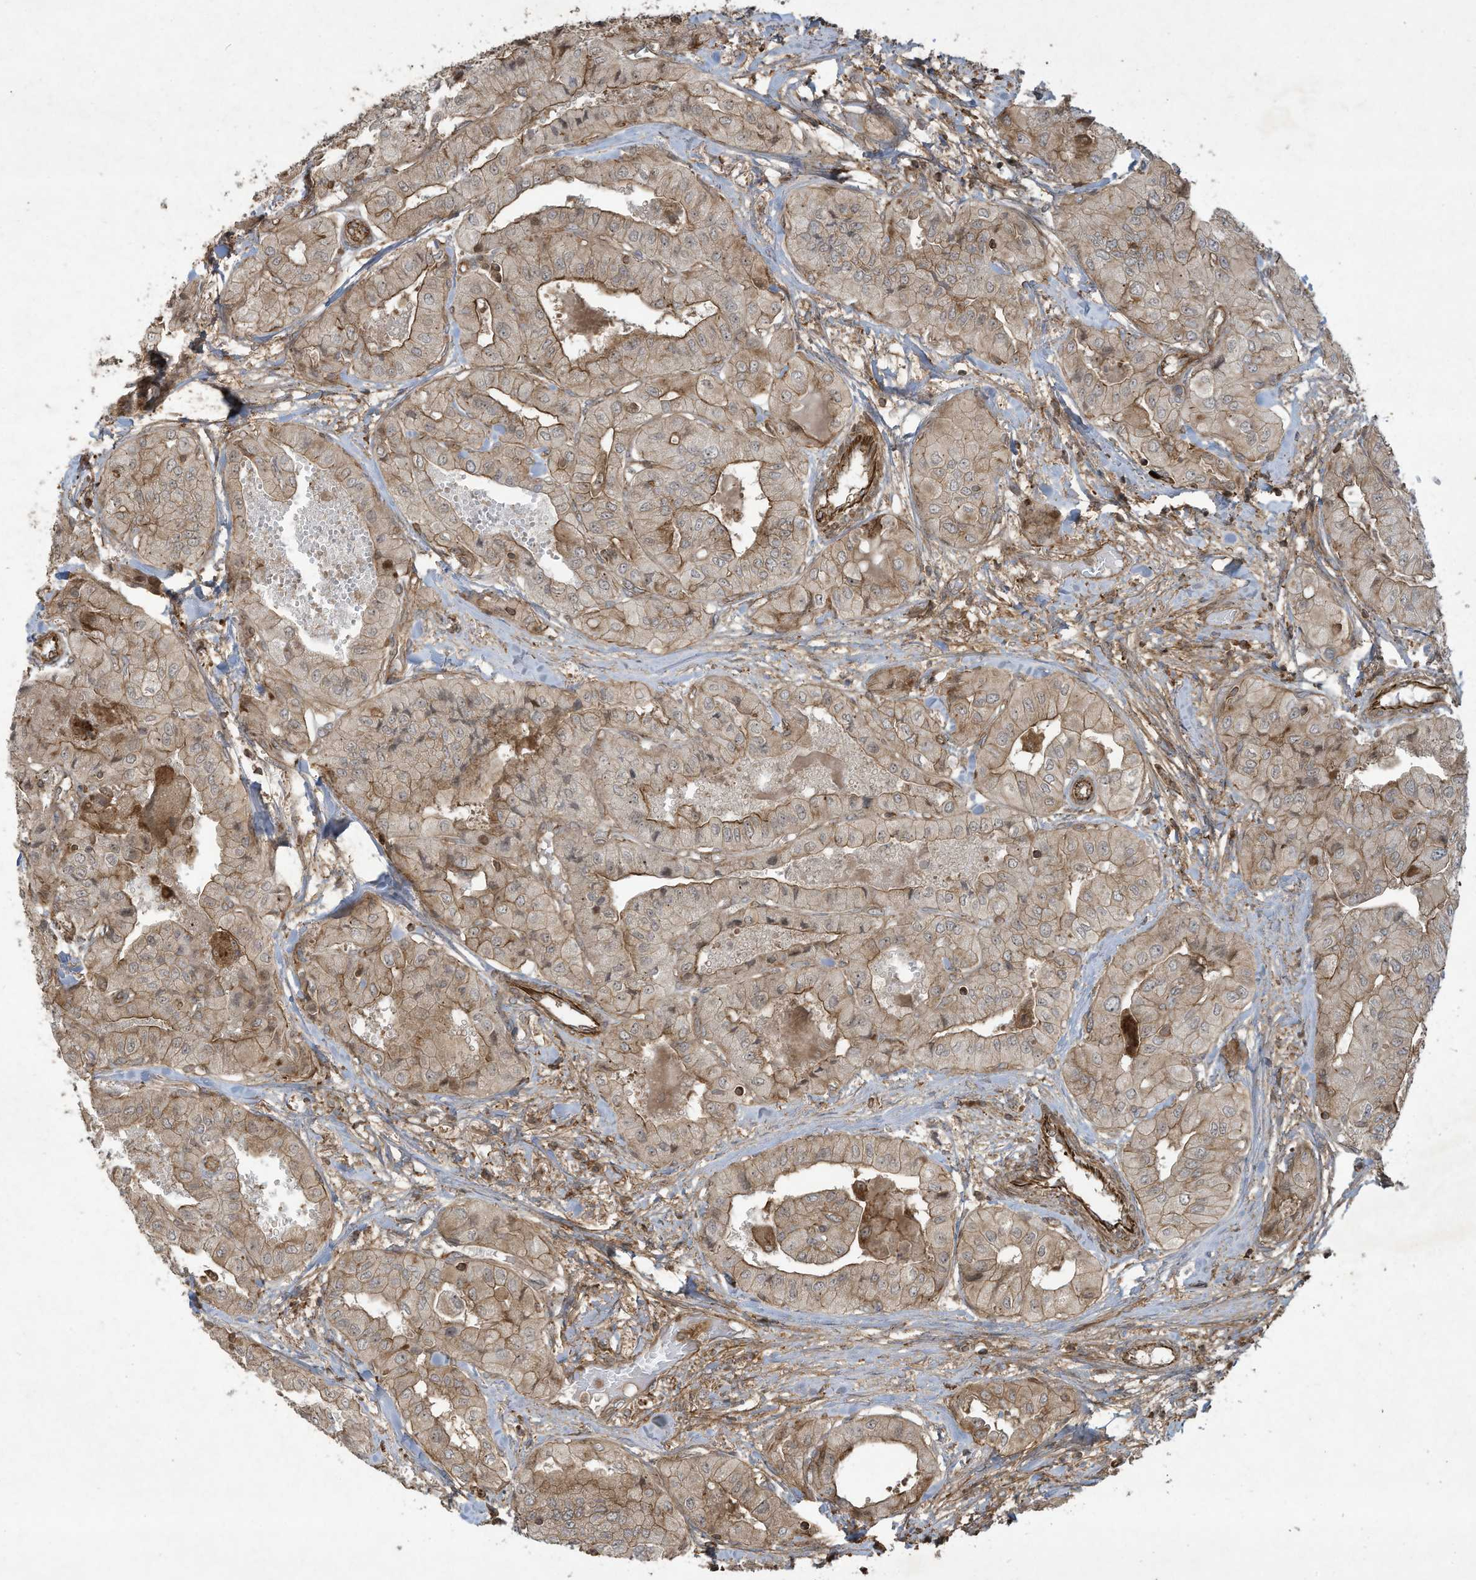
{"staining": {"intensity": "moderate", "quantity": ">75%", "location": "cytoplasmic/membranous"}, "tissue": "thyroid cancer", "cell_type": "Tumor cells", "image_type": "cancer", "snomed": [{"axis": "morphology", "description": "Papillary adenocarcinoma, NOS"}, {"axis": "topography", "description": "Thyroid gland"}], "caption": "Protein staining demonstrates moderate cytoplasmic/membranous expression in about >75% of tumor cells in thyroid cancer (papillary adenocarcinoma).", "gene": "DDIT4", "patient": {"sex": "female", "age": 59}}